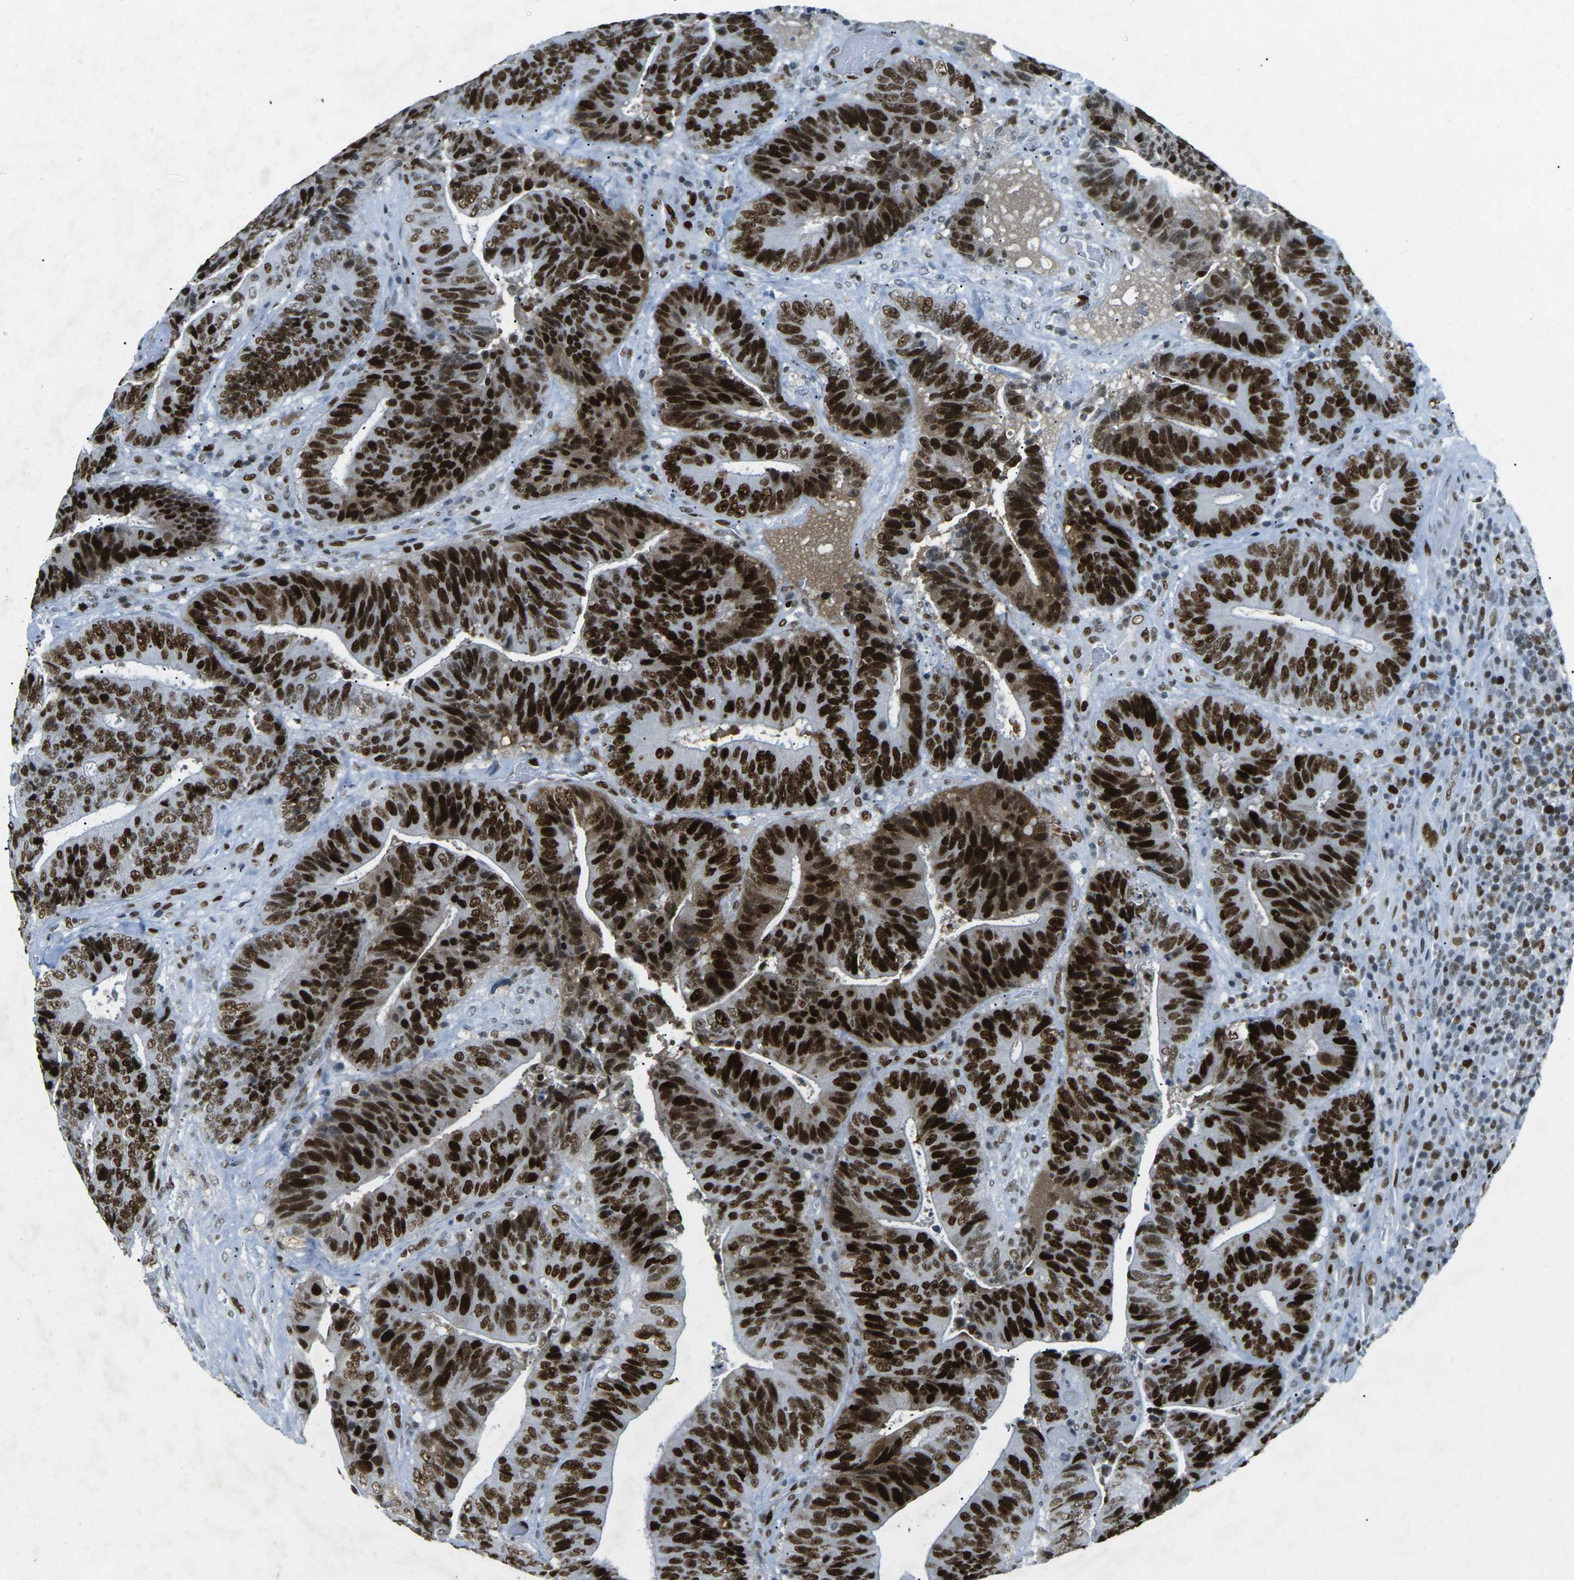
{"staining": {"intensity": "strong", "quantity": ">75%", "location": "nuclear"}, "tissue": "colorectal cancer", "cell_type": "Tumor cells", "image_type": "cancer", "snomed": [{"axis": "morphology", "description": "Adenocarcinoma, NOS"}, {"axis": "topography", "description": "Rectum"}], "caption": "A photomicrograph of adenocarcinoma (colorectal) stained for a protein shows strong nuclear brown staining in tumor cells.", "gene": "RB1", "patient": {"sex": "male", "age": 72}}